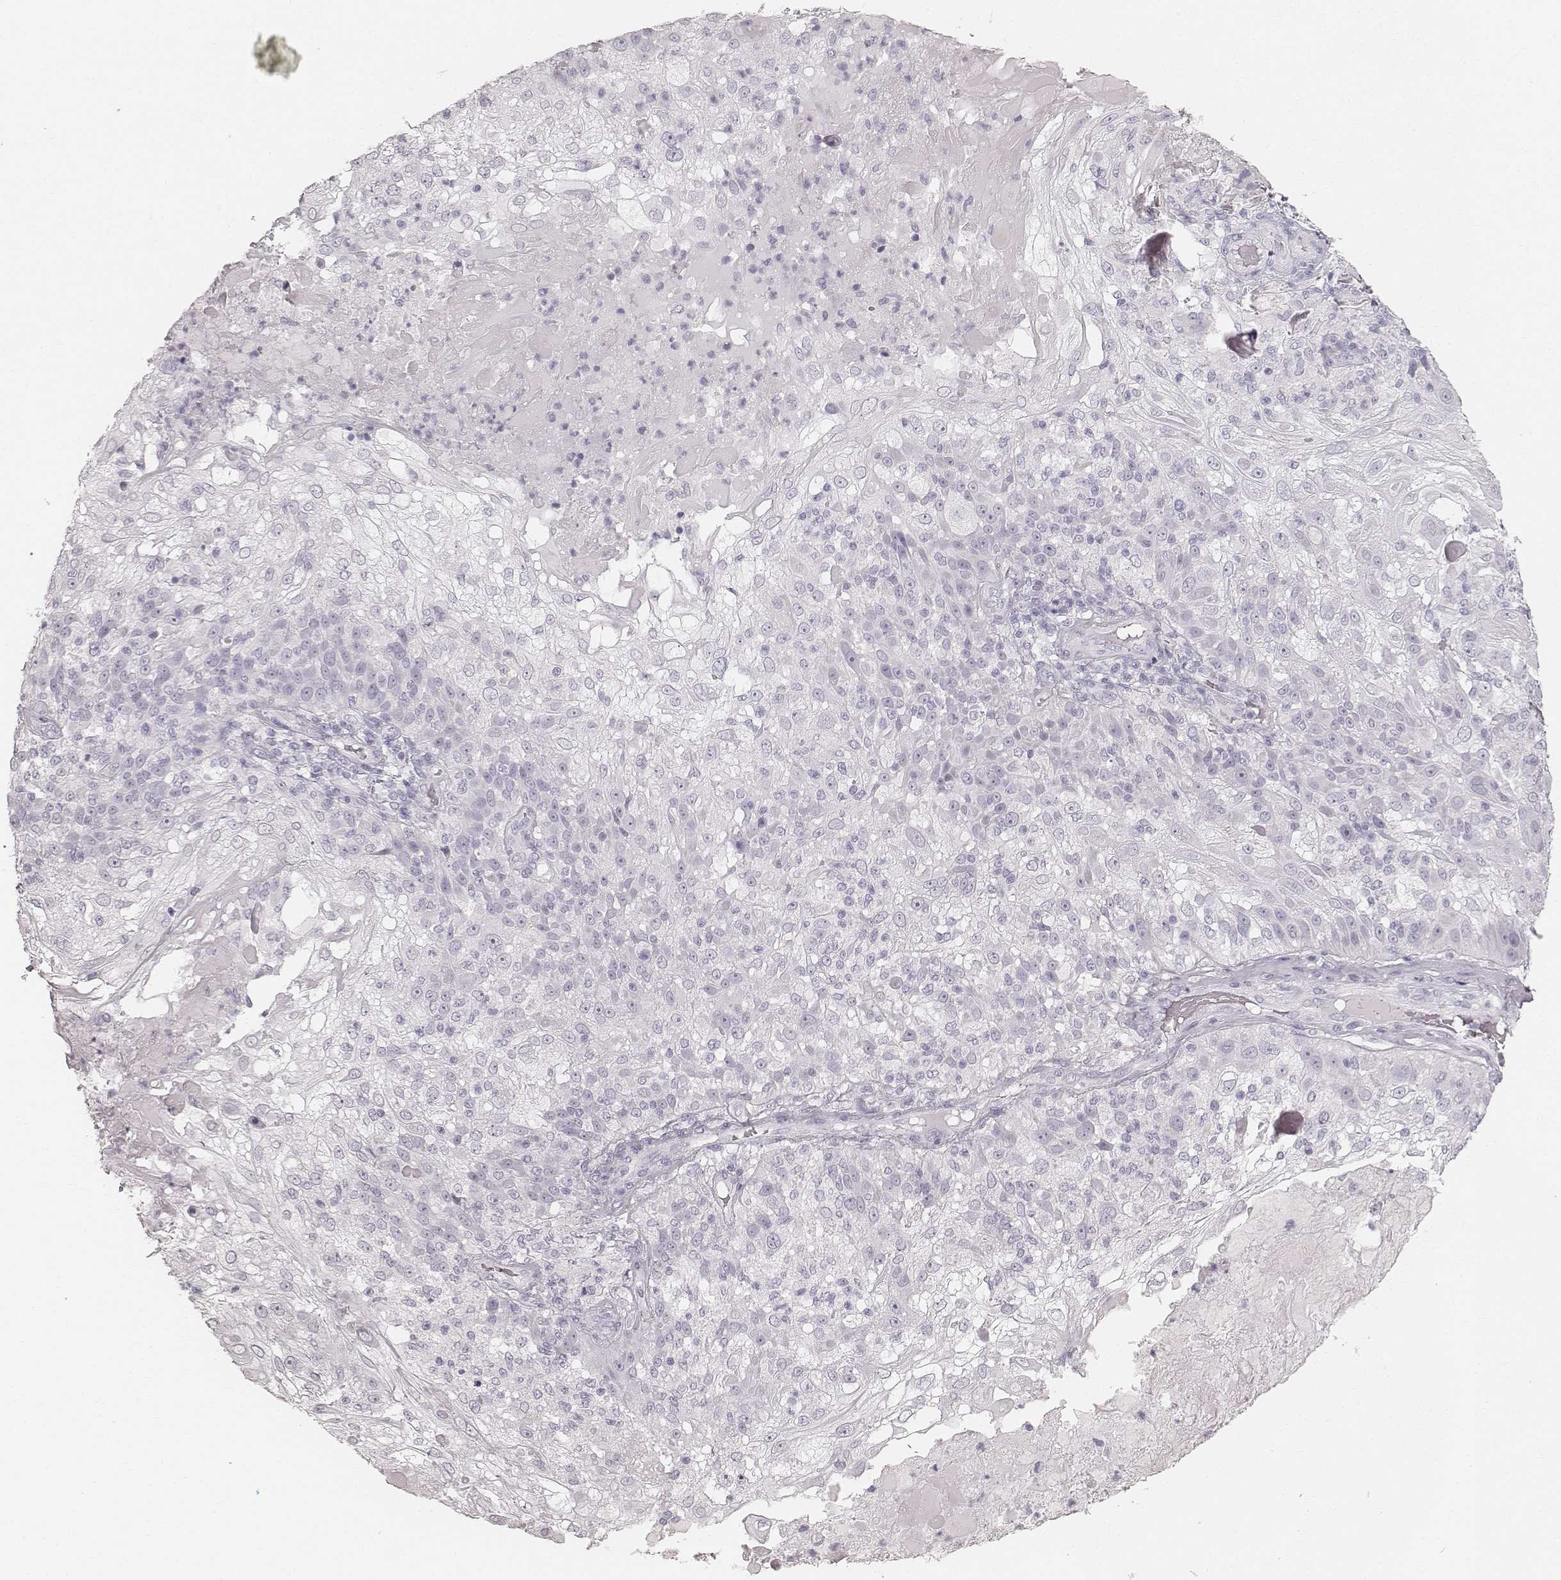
{"staining": {"intensity": "negative", "quantity": "none", "location": "none"}, "tissue": "skin cancer", "cell_type": "Tumor cells", "image_type": "cancer", "snomed": [{"axis": "morphology", "description": "Normal tissue, NOS"}, {"axis": "morphology", "description": "Squamous cell carcinoma, NOS"}, {"axis": "topography", "description": "Skin"}], "caption": "This is an immunohistochemistry (IHC) histopathology image of skin cancer. There is no expression in tumor cells.", "gene": "KRT34", "patient": {"sex": "female", "age": 83}}